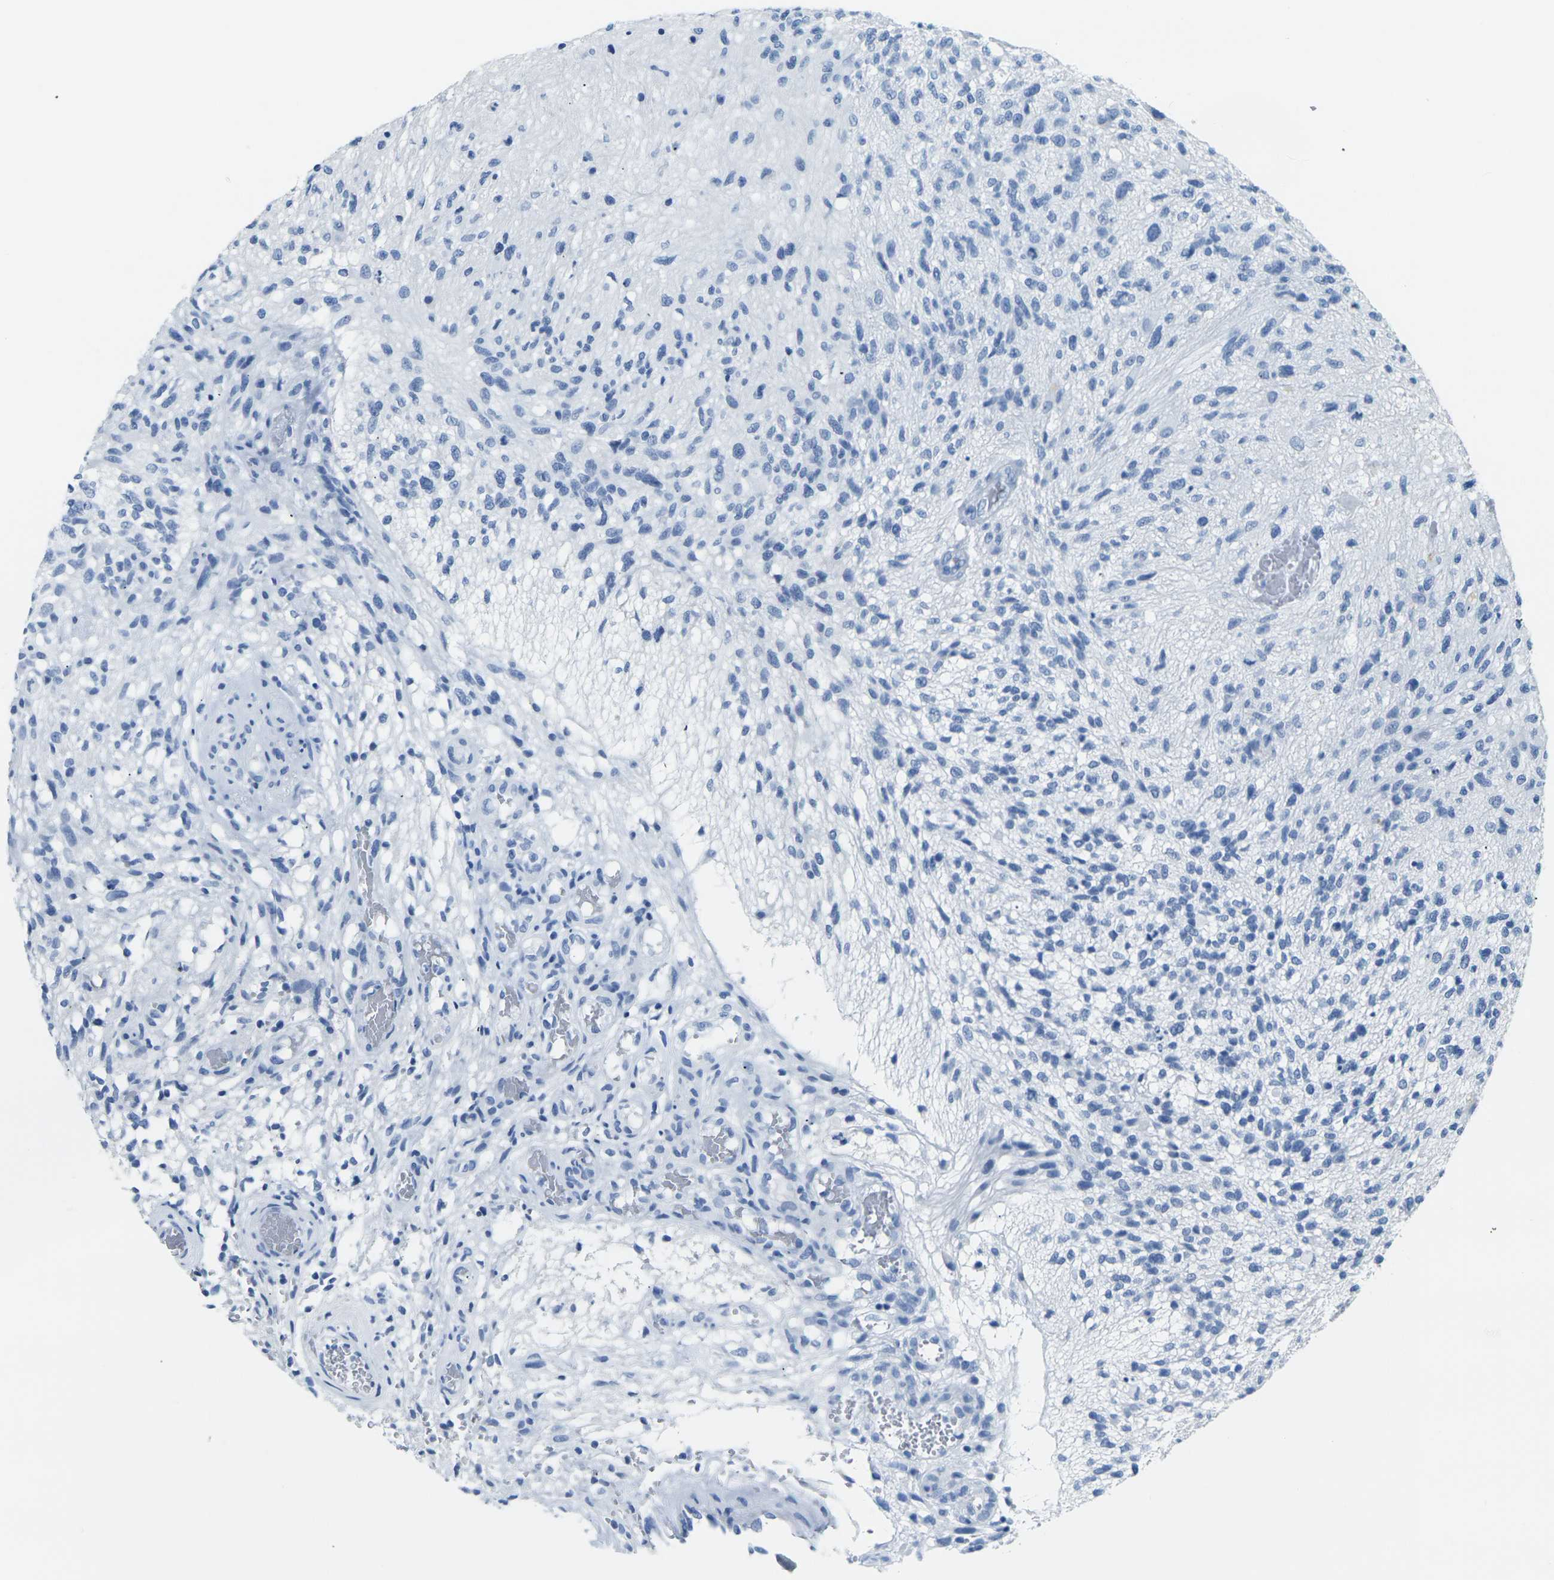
{"staining": {"intensity": "negative", "quantity": "none", "location": "none"}, "tissue": "glioma", "cell_type": "Tumor cells", "image_type": "cancer", "snomed": [{"axis": "morphology", "description": "Normal tissue, NOS"}, {"axis": "morphology", "description": "Glioma, malignant, High grade"}, {"axis": "topography", "description": "Cerebral cortex"}], "caption": "Immunohistochemistry (IHC) micrograph of neoplastic tissue: glioma stained with DAB (3,3'-diaminobenzidine) shows no significant protein expression in tumor cells.", "gene": "CLDN7", "patient": {"sex": "male", "age": 75}}